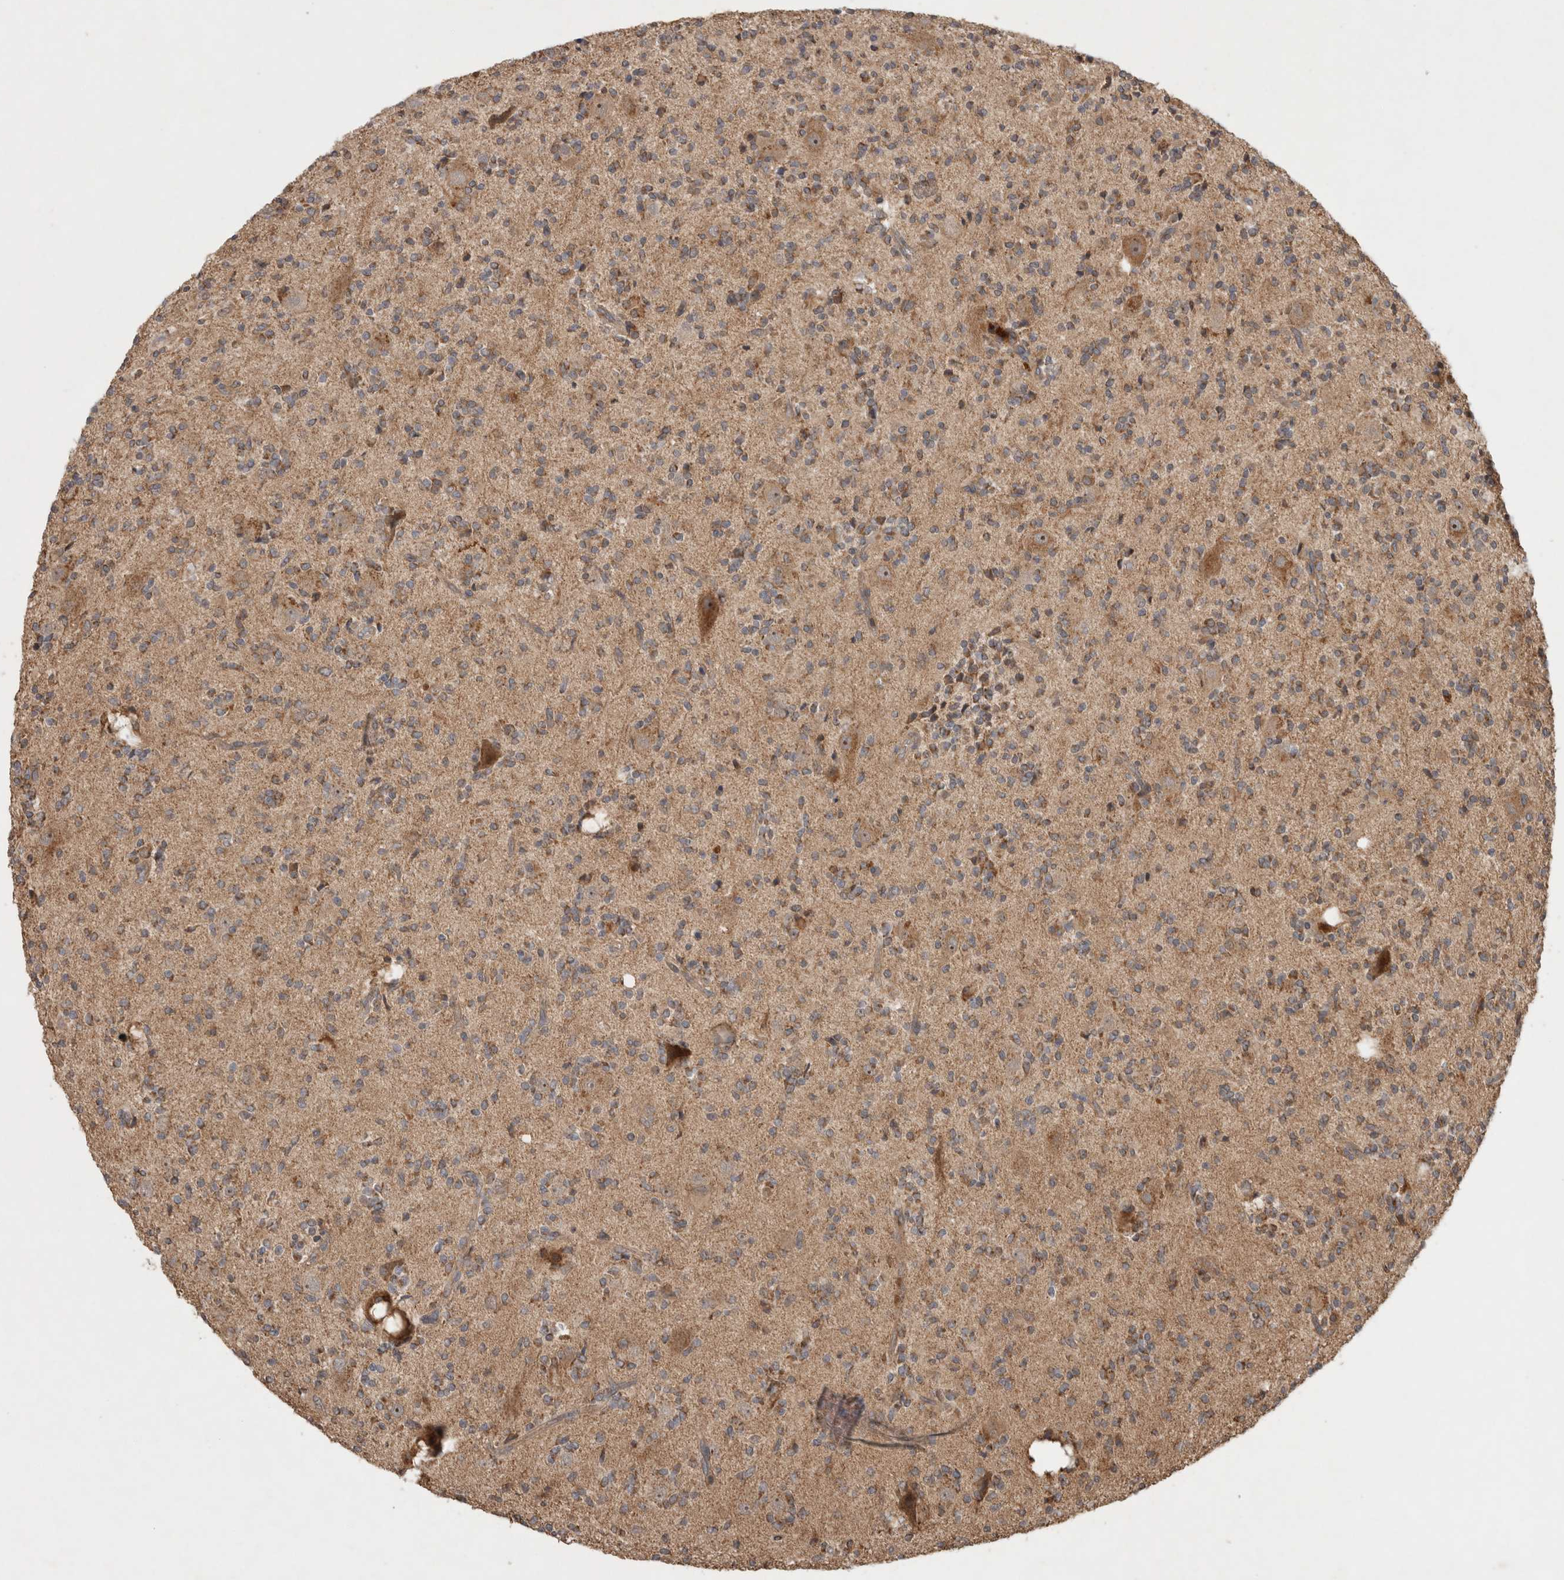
{"staining": {"intensity": "moderate", "quantity": "<25%", "location": "cytoplasmic/membranous"}, "tissue": "glioma", "cell_type": "Tumor cells", "image_type": "cancer", "snomed": [{"axis": "morphology", "description": "Glioma, malignant, High grade"}, {"axis": "topography", "description": "Brain"}], "caption": "The image demonstrates staining of glioma, revealing moderate cytoplasmic/membranous protein positivity (brown color) within tumor cells. Immunohistochemistry stains the protein of interest in brown and the nuclei are stained blue.", "gene": "SERAC1", "patient": {"sex": "male", "age": 34}}